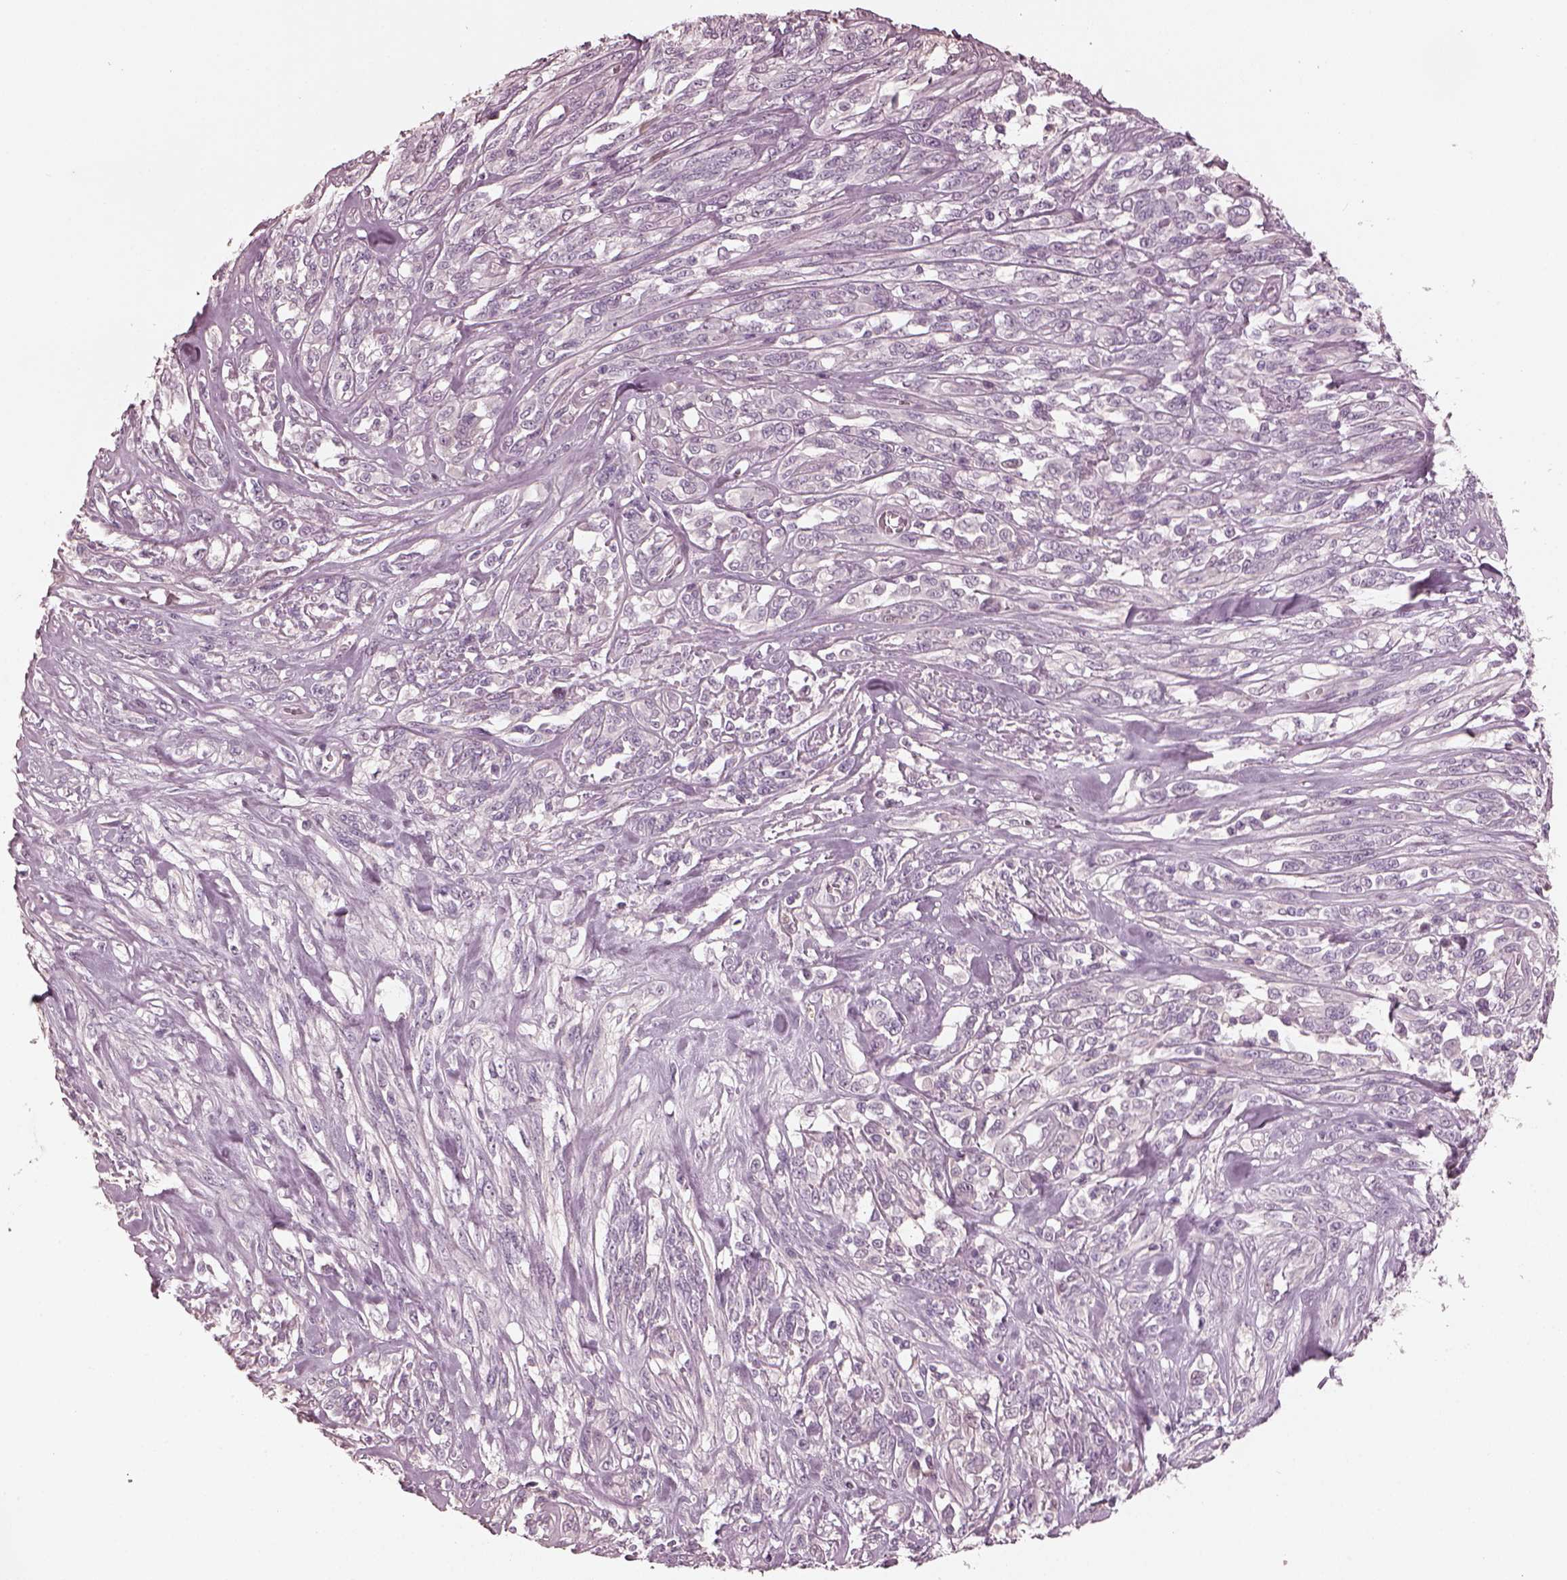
{"staining": {"intensity": "negative", "quantity": "none", "location": "none"}, "tissue": "melanoma", "cell_type": "Tumor cells", "image_type": "cancer", "snomed": [{"axis": "morphology", "description": "Malignant melanoma, NOS"}, {"axis": "topography", "description": "Skin"}], "caption": "Photomicrograph shows no protein expression in tumor cells of melanoma tissue.", "gene": "OPTC", "patient": {"sex": "female", "age": 91}}